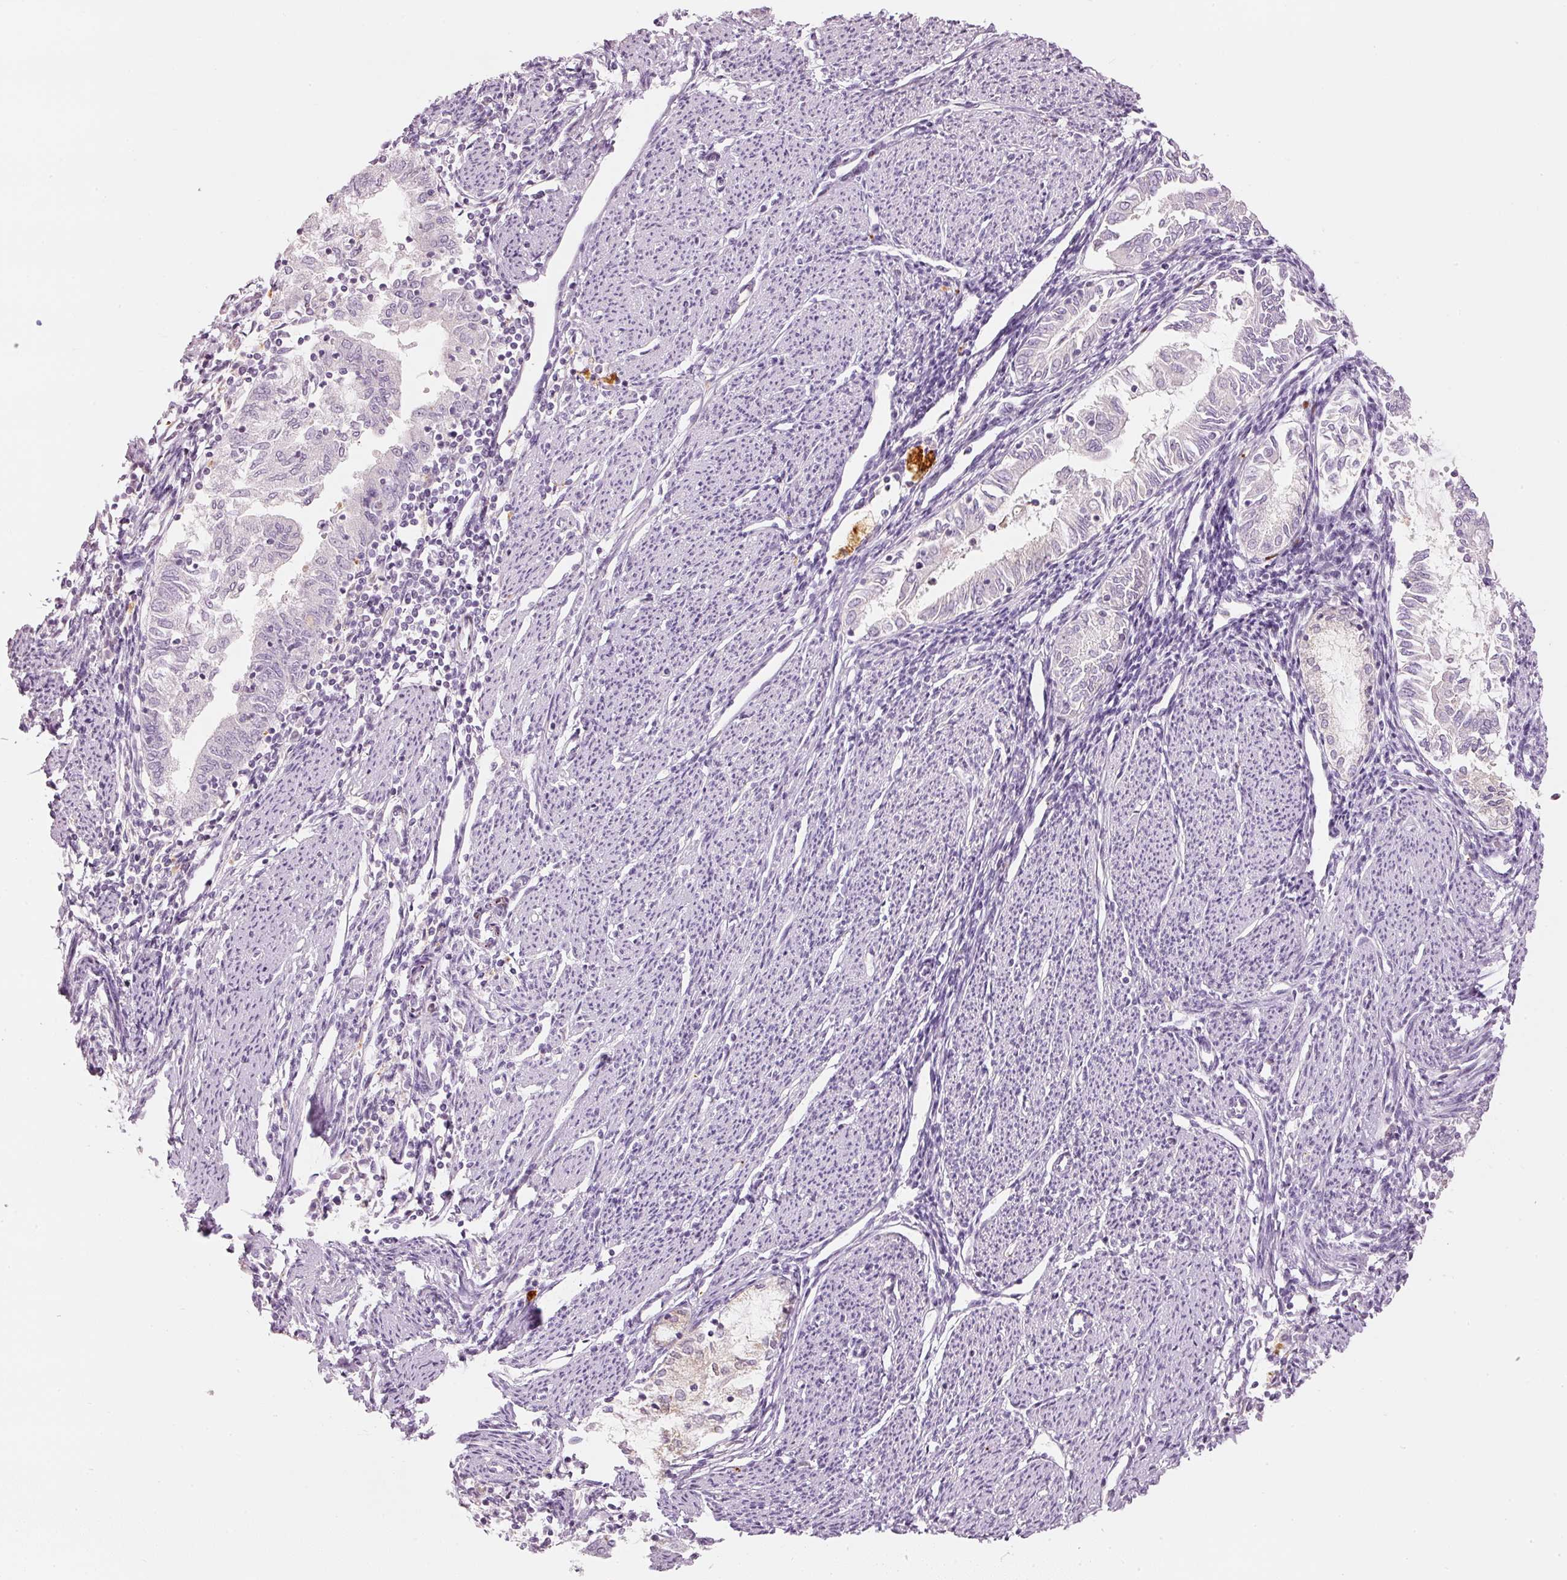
{"staining": {"intensity": "negative", "quantity": "none", "location": "none"}, "tissue": "endometrial cancer", "cell_type": "Tumor cells", "image_type": "cancer", "snomed": [{"axis": "morphology", "description": "Adenocarcinoma, NOS"}, {"axis": "topography", "description": "Endometrium"}], "caption": "DAB (3,3'-diaminobenzidine) immunohistochemical staining of human endometrial cancer reveals no significant expression in tumor cells. (DAB (3,3'-diaminobenzidine) immunohistochemistry (IHC), high magnification).", "gene": "LECT2", "patient": {"sex": "female", "age": 79}}